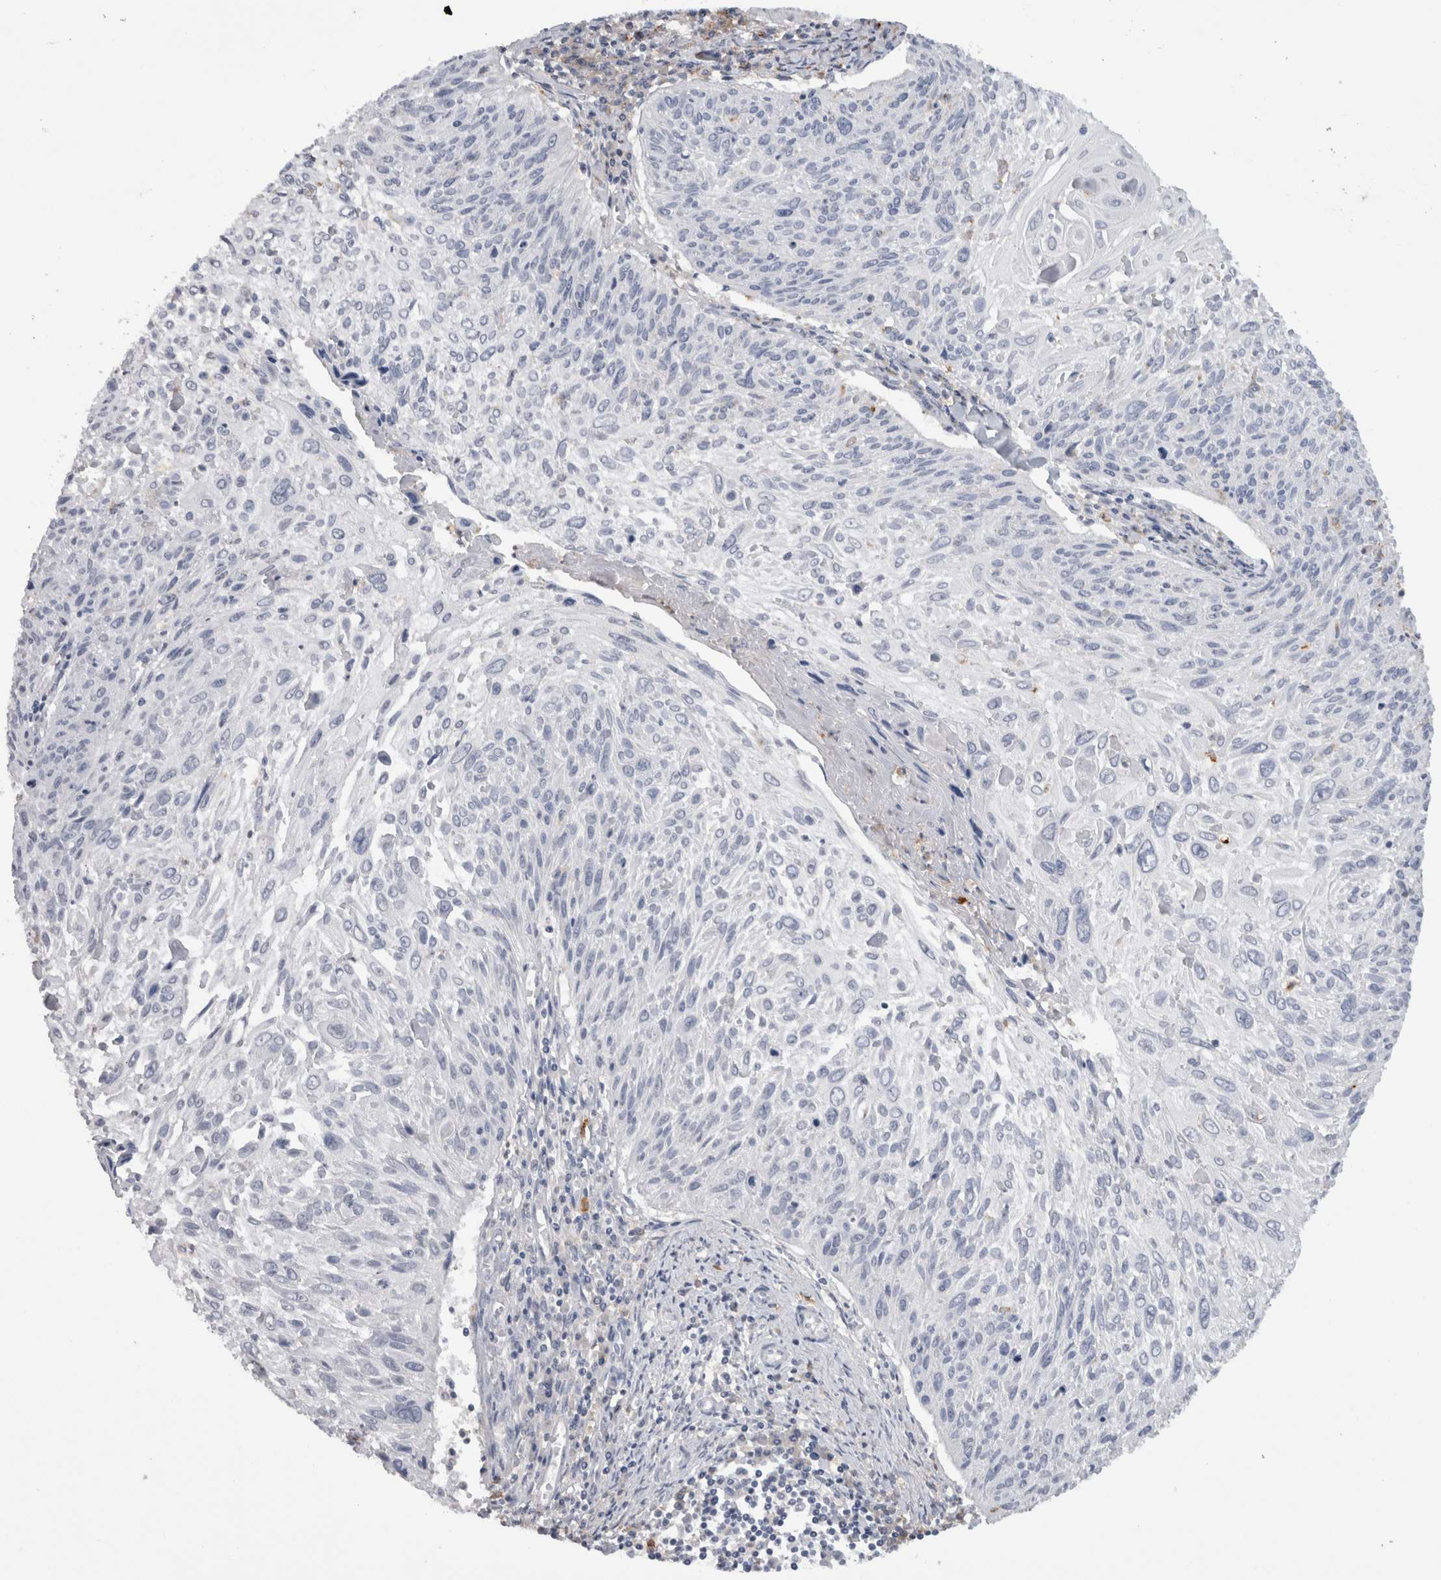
{"staining": {"intensity": "negative", "quantity": "none", "location": "none"}, "tissue": "cervical cancer", "cell_type": "Tumor cells", "image_type": "cancer", "snomed": [{"axis": "morphology", "description": "Squamous cell carcinoma, NOS"}, {"axis": "topography", "description": "Cervix"}], "caption": "Tumor cells show no significant protein staining in cervical squamous cell carcinoma.", "gene": "CD63", "patient": {"sex": "female", "age": 51}}